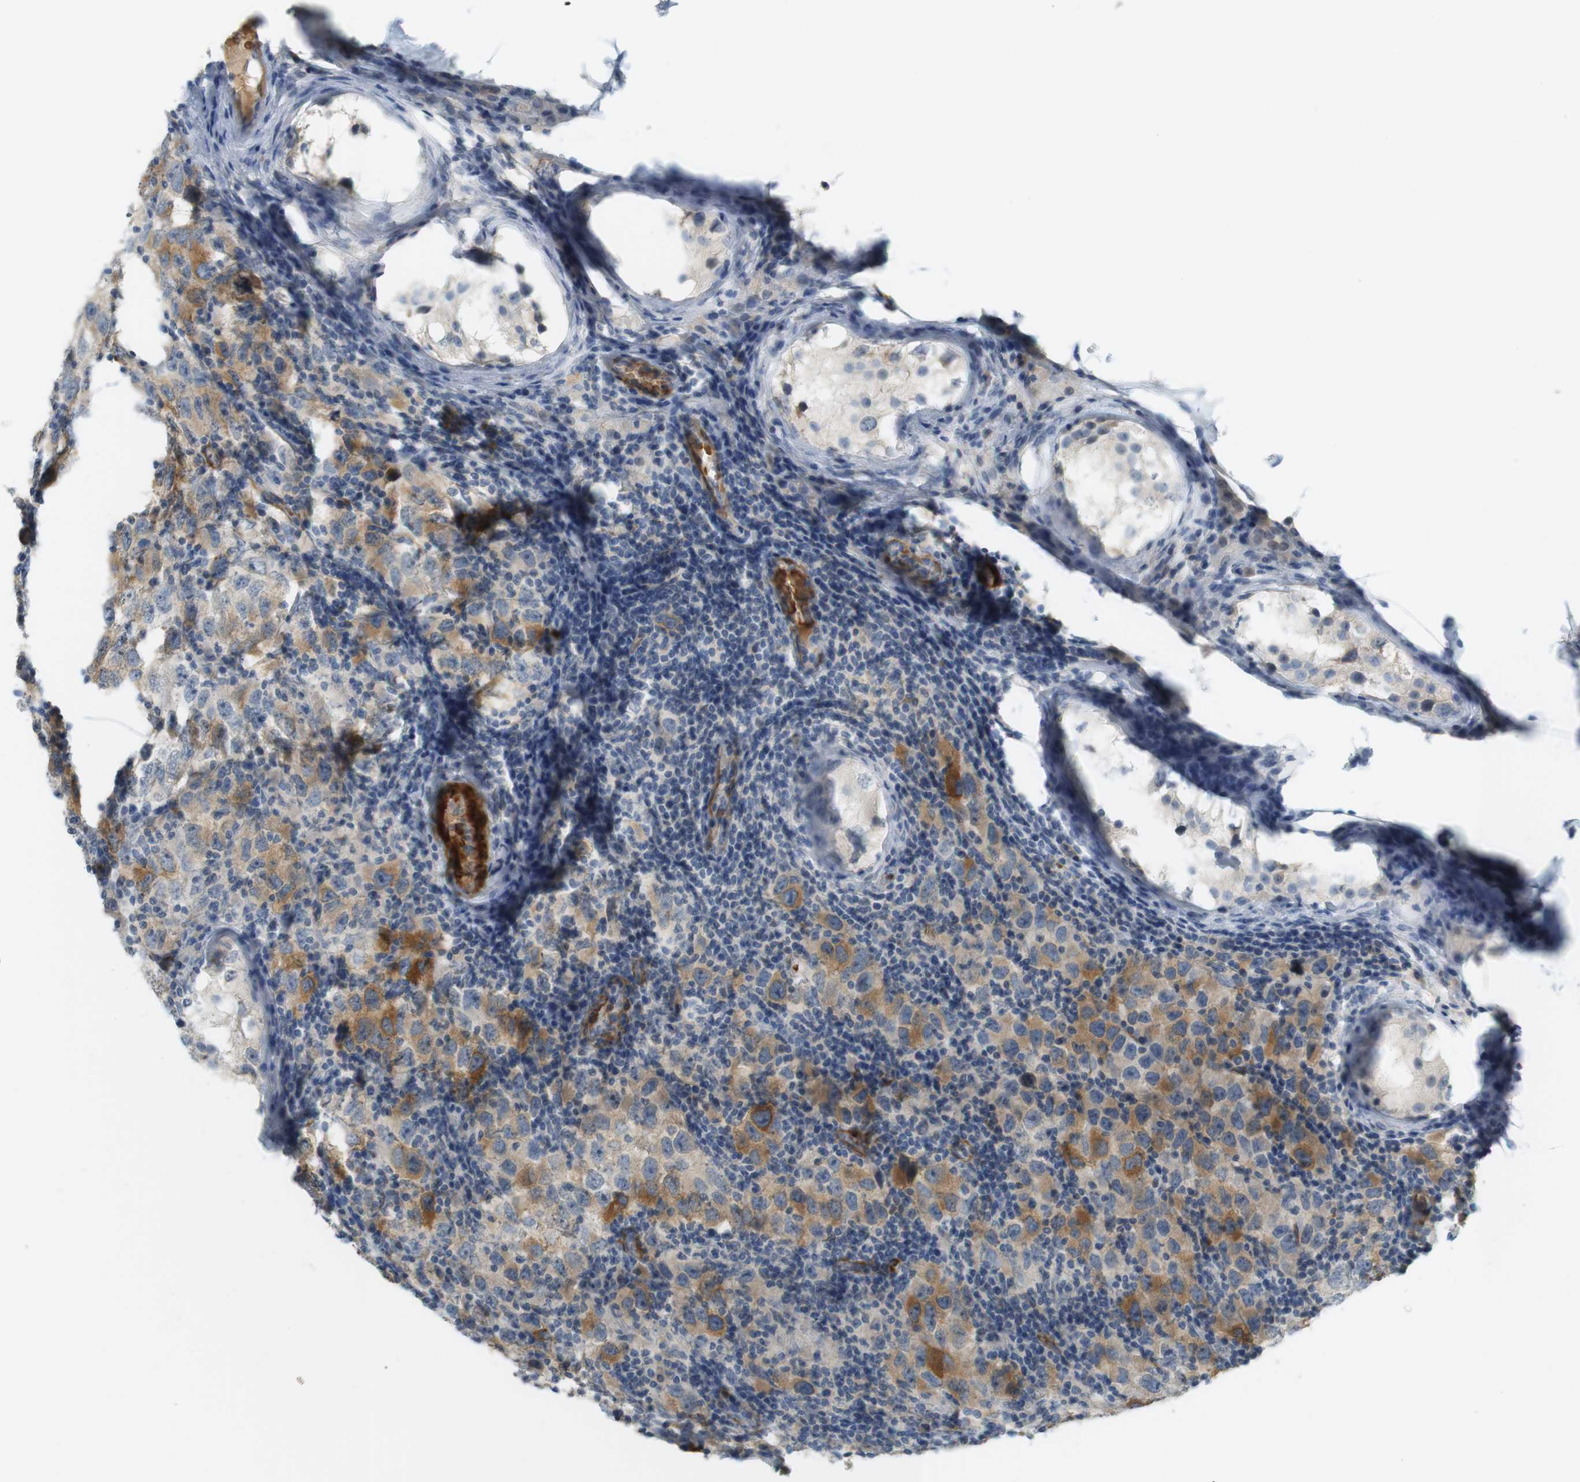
{"staining": {"intensity": "moderate", "quantity": "25%-75%", "location": "cytoplasmic/membranous"}, "tissue": "testis cancer", "cell_type": "Tumor cells", "image_type": "cancer", "snomed": [{"axis": "morphology", "description": "Carcinoma, Embryonal, NOS"}, {"axis": "topography", "description": "Testis"}], "caption": "A brown stain labels moderate cytoplasmic/membranous positivity of a protein in human testis cancer (embryonal carcinoma) tumor cells.", "gene": "PDE3A", "patient": {"sex": "male", "age": 21}}